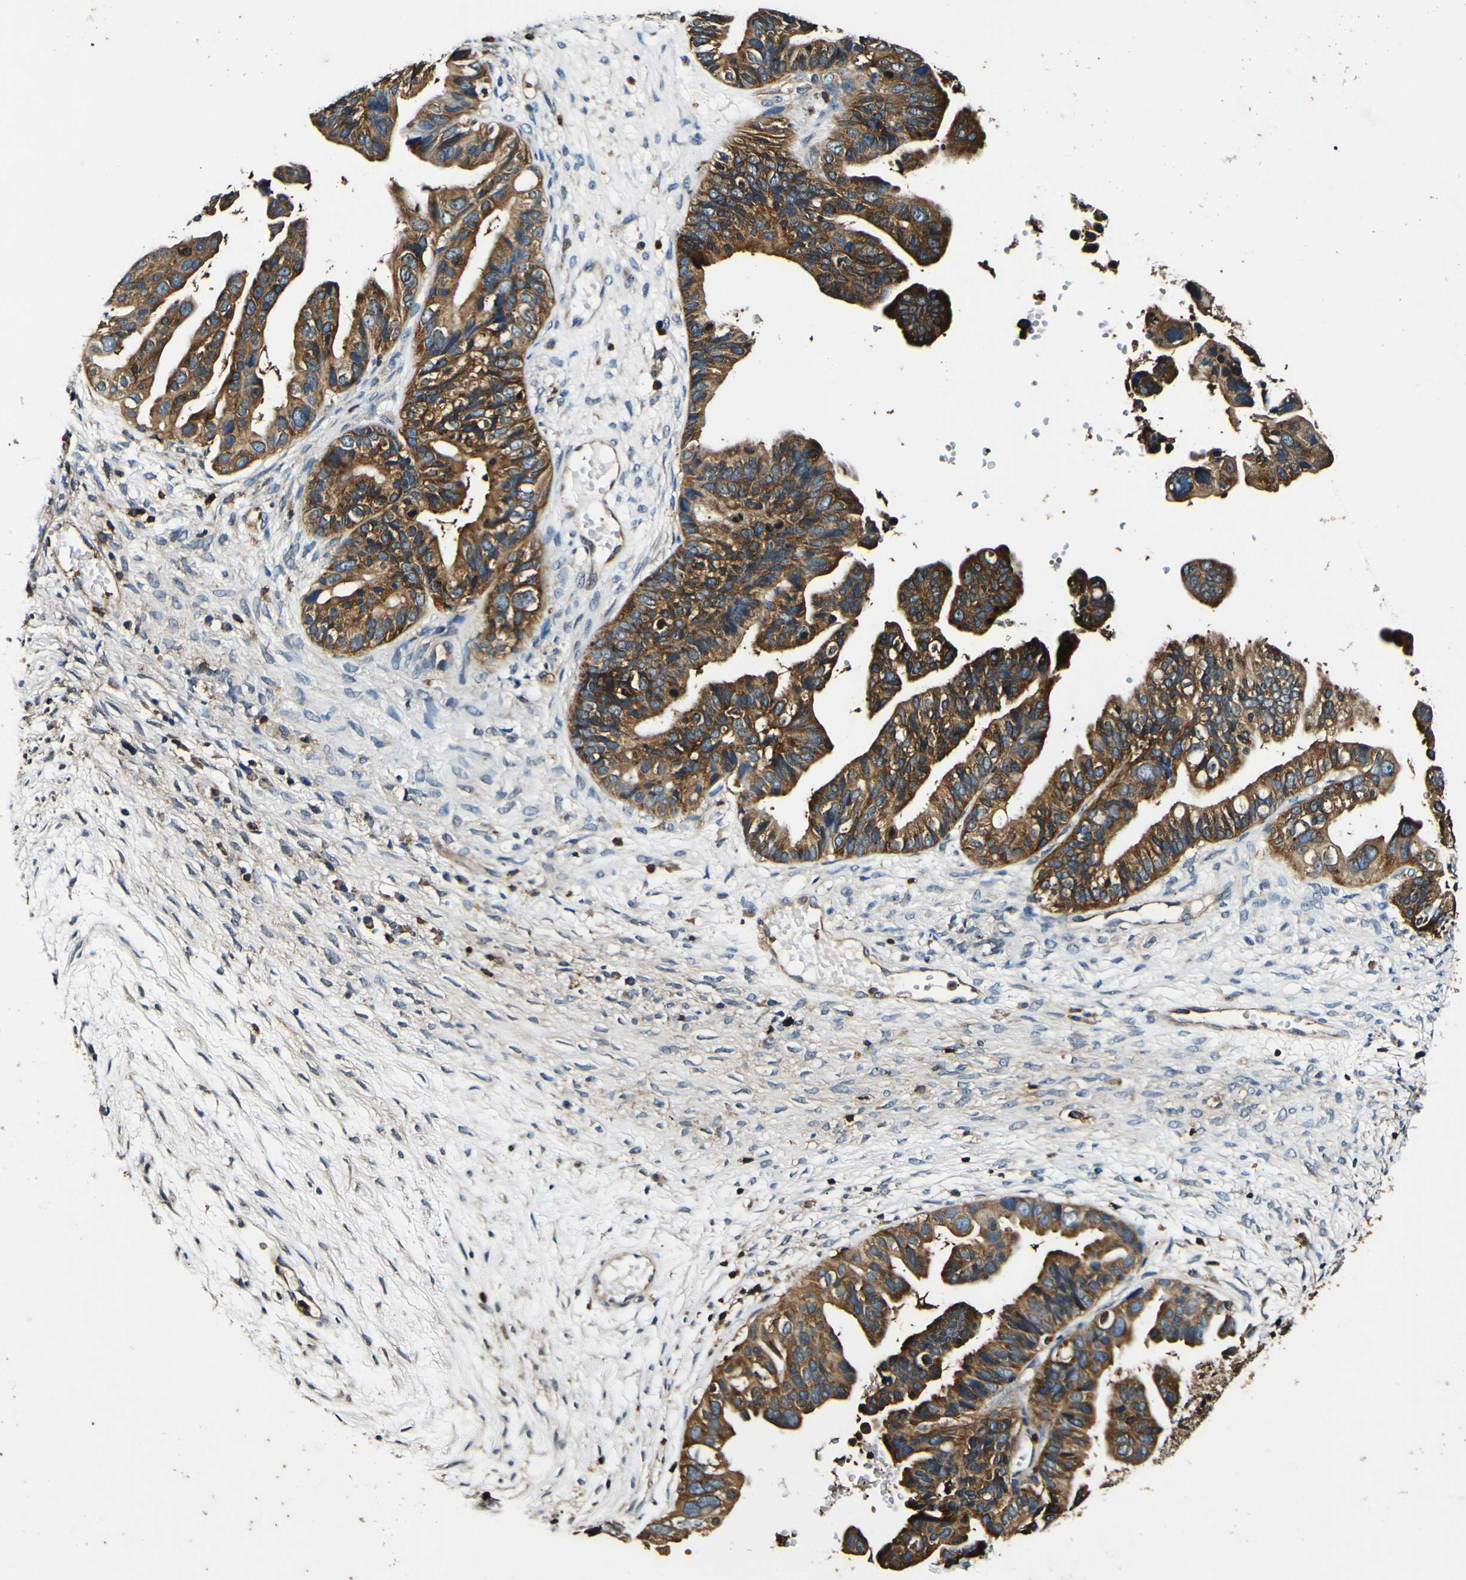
{"staining": {"intensity": "strong", "quantity": ">75%", "location": "cytoplasmic/membranous"}, "tissue": "ovarian cancer", "cell_type": "Tumor cells", "image_type": "cancer", "snomed": [{"axis": "morphology", "description": "Cystadenocarcinoma, serous, NOS"}, {"axis": "topography", "description": "Ovary"}], "caption": "This is an image of immunohistochemistry (IHC) staining of ovarian cancer (serous cystadenocarcinoma), which shows strong expression in the cytoplasmic/membranous of tumor cells.", "gene": "RHOT2", "patient": {"sex": "female", "age": 56}}